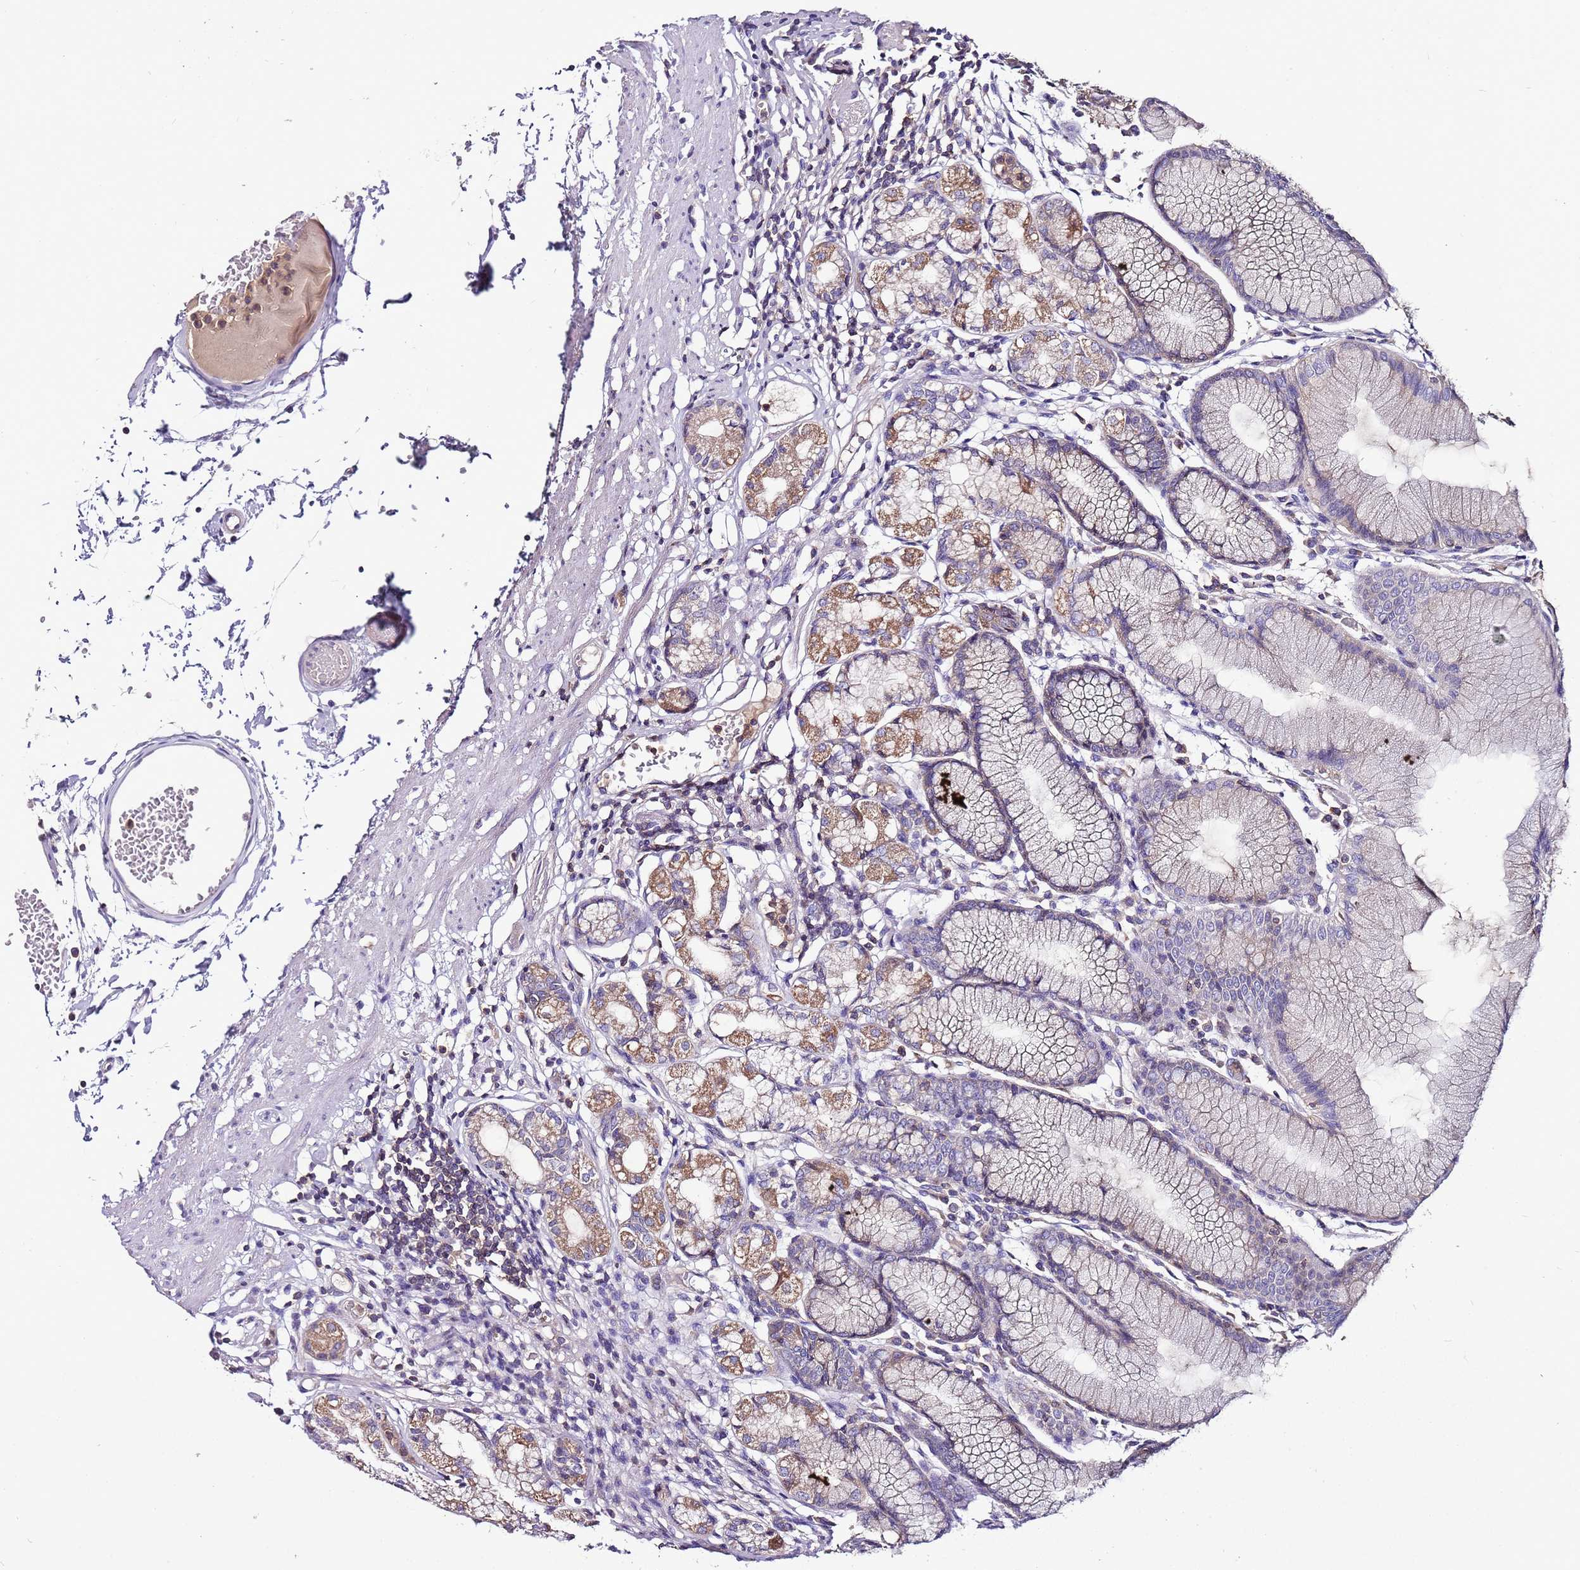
{"staining": {"intensity": "moderate", "quantity": "25%-75%", "location": "cytoplasmic/membranous"}, "tissue": "stomach", "cell_type": "Glandular cells", "image_type": "normal", "snomed": [{"axis": "morphology", "description": "Normal tissue, NOS"}, {"axis": "topography", "description": "Stomach"}], "caption": "High-magnification brightfield microscopy of benign stomach stained with DAB (3,3'-diaminobenzidine) (brown) and counterstained with hematoxylin (blue). glandular cells exhibit moderate cytoplasmic/membranous positivity is identified in about25%-75% of cells.", "gene": "IGIP", "patient": {"sex": "female", "age": 57}}